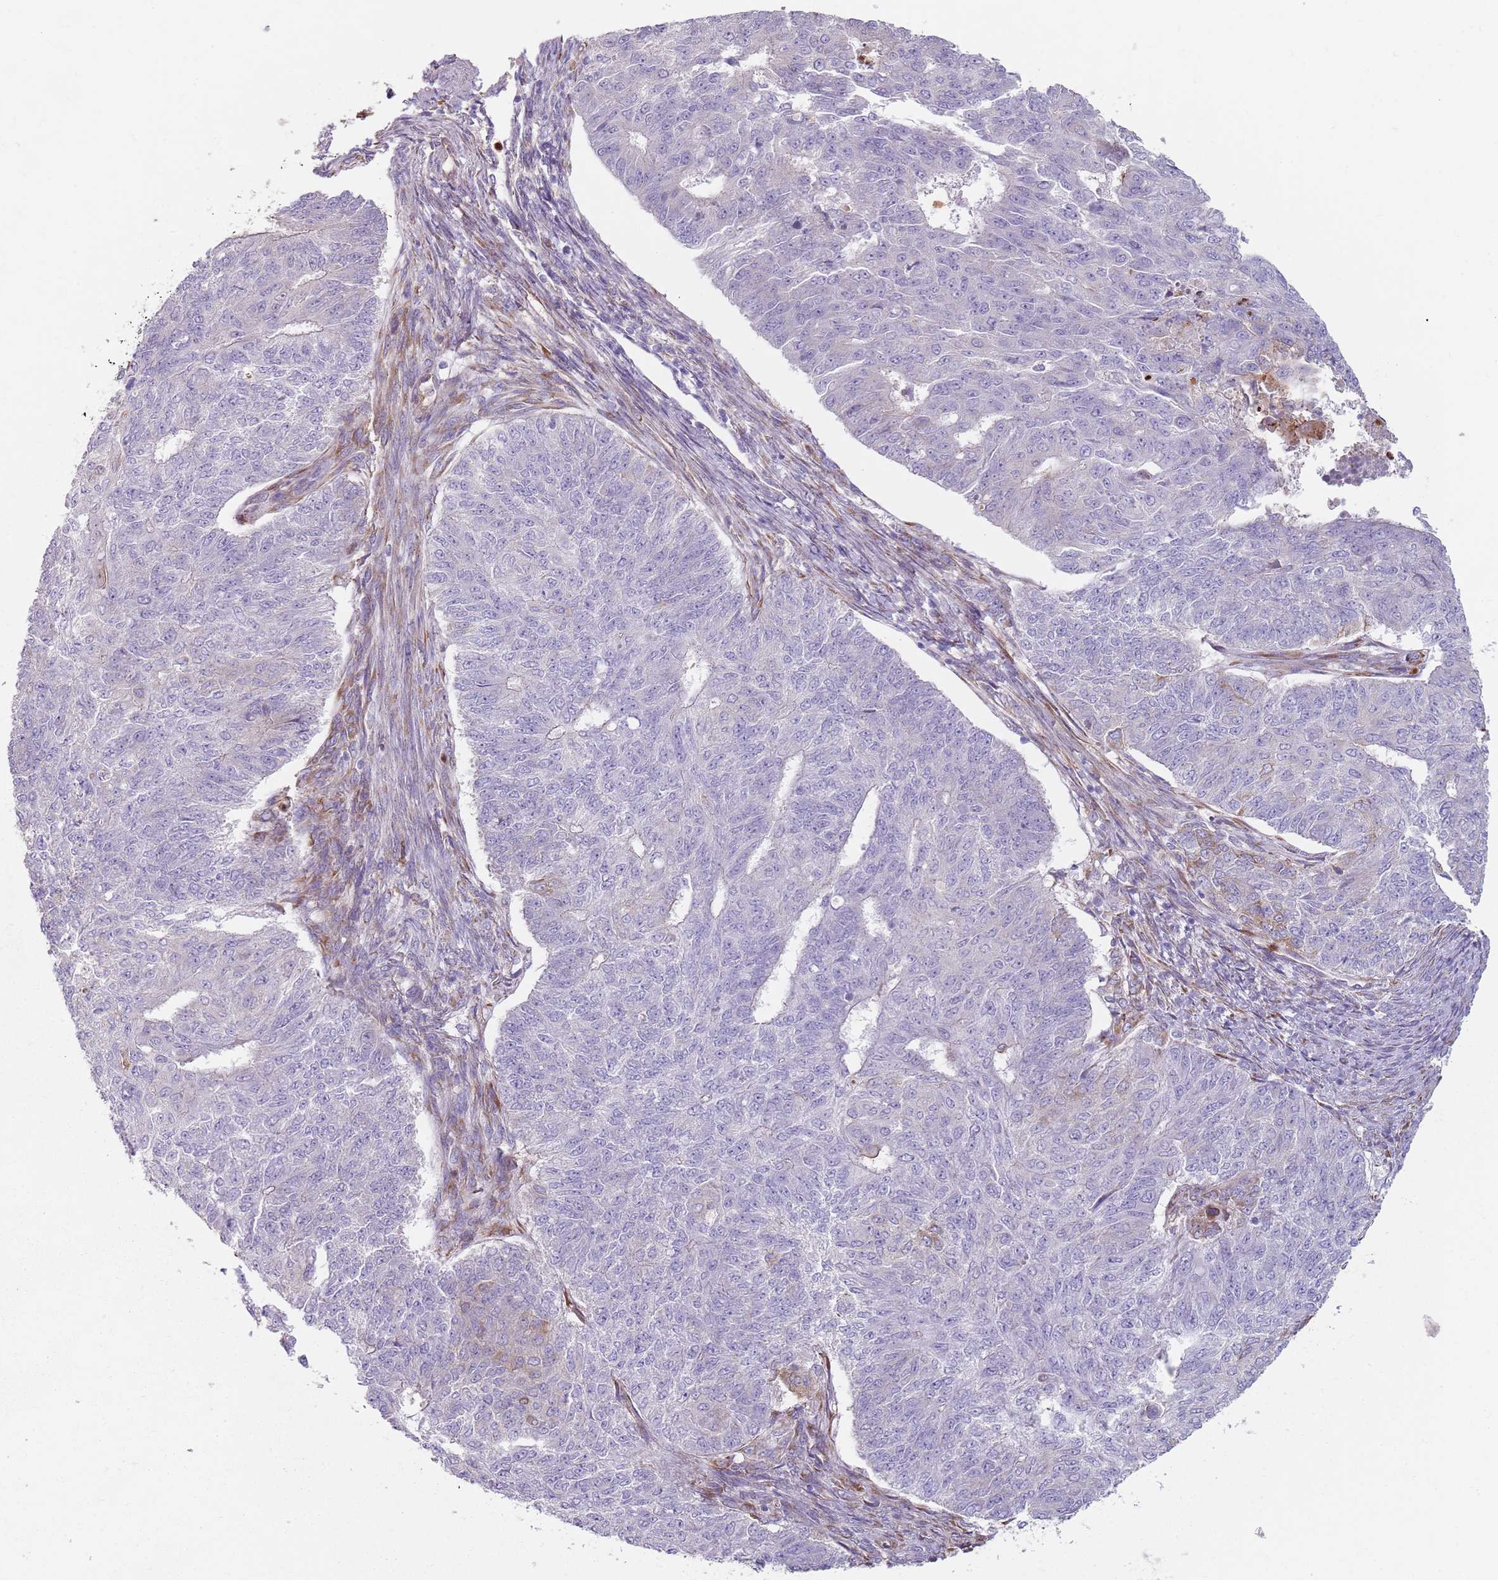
{"staining": {"intensity": "negative", "quantity": "none", "location": "none"}, "tissue": "endometrial cancer", "cell_type": "Tumor cells", "image_type": "cancer", "snomed": [{"axis": "morphology", "description": "Adenocarcinoma, NOS"}, {"axis": "topography", "description": "Endometrium"}], "caption": "Adenocarcinoma (endometrial) was stained to show a protein in brown. There is no significant expression in tumor cells.", "gene": "PHLPP2", "patient": {"sex": "female", "age": 32}}